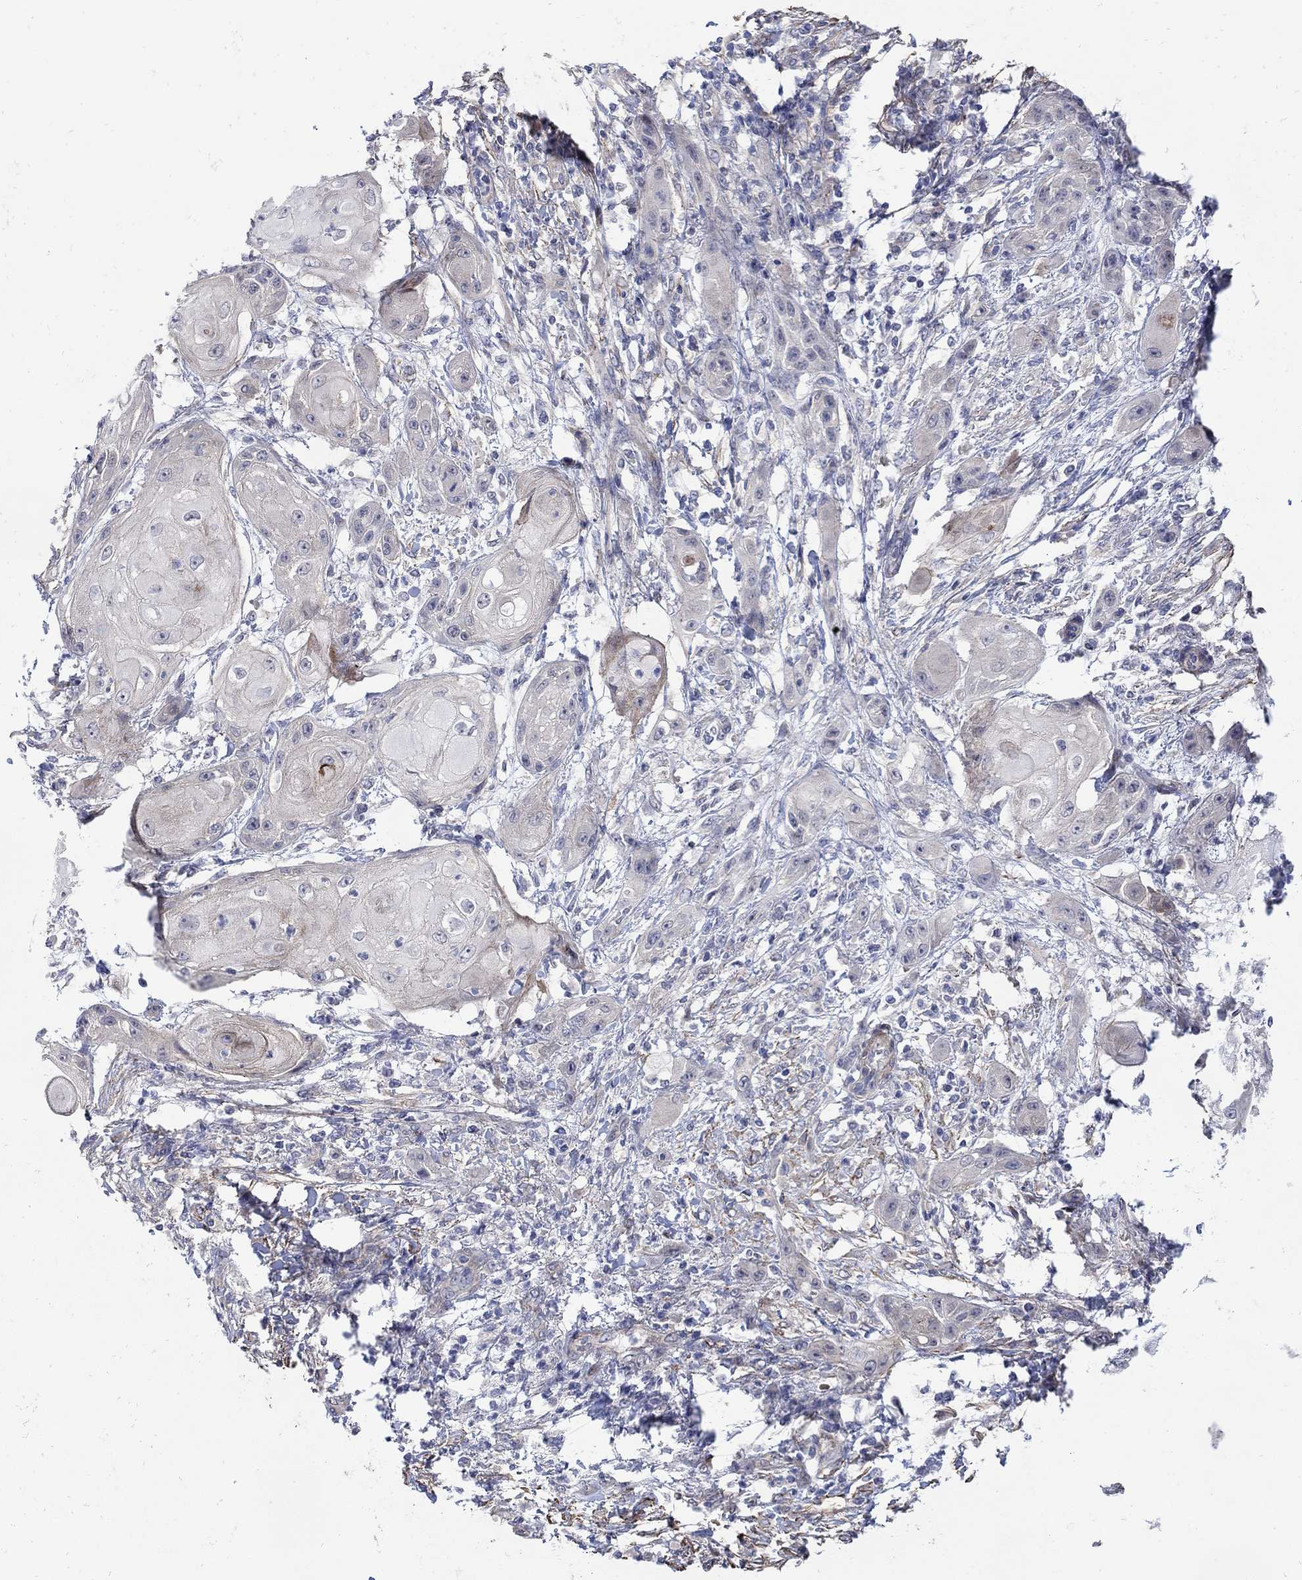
{"staining": {"intensity": "weak", "quantity": "<25%", "location": "cytoplasmic/membranous"}, "tissue": "skin cancer", "cell_type": "Tumor cells", "image_type": "cancer", "snomed": [{"axis": "morphology", "description": "Squamous cell carcinoma, NOS"}, {"axis": "topography", "description": "Skin"}], "caption": "This is a histopathology image of immunohistochemistry staining of squamous cell carcinoma (skin), which shows no expression in tumor cells.", "gene": "SCN7A", "patient": {"sex": "male", "age": 62}}